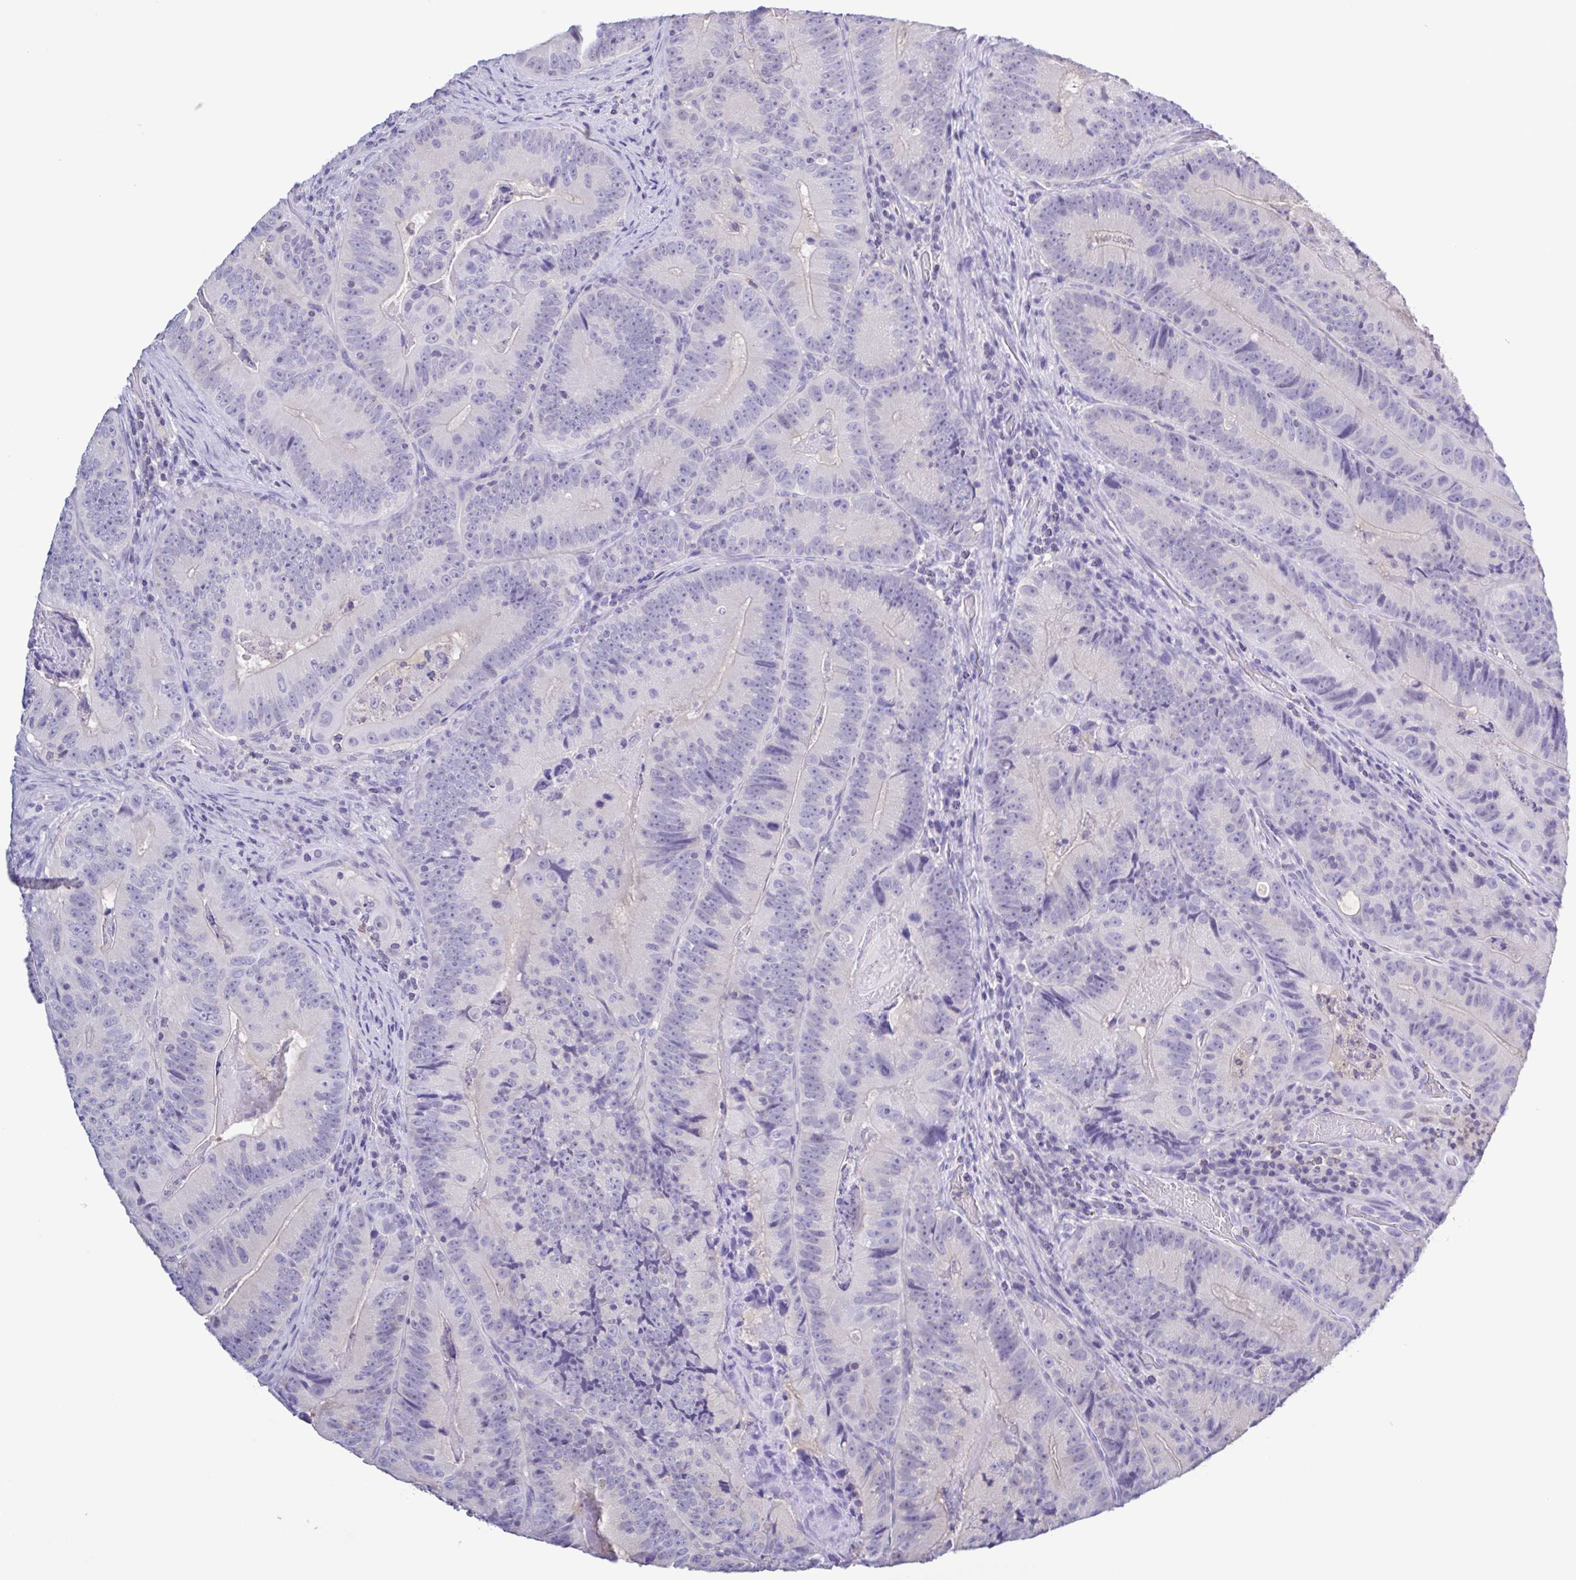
{"staining": {"intensity": "negative", "quantity": "none", "location": "none"}, "tissue": "colorectal cancer", "cell_type": "Tumor cells", "image_type": "cancer", "snomed": [{"axis": "morphology", "description": "Adenocarcinoma, NOS"}, {"axis": "topography", "description": "Colon"}], "caption": "DAB (3,3'-diaminobenzidine) immunohistochemical staining of human adenocarcinoma (colorectal) reveals no significant positivity in tumor cells.", "gene": "LDHC", "patient": {"sex": "female", "age": 86}}